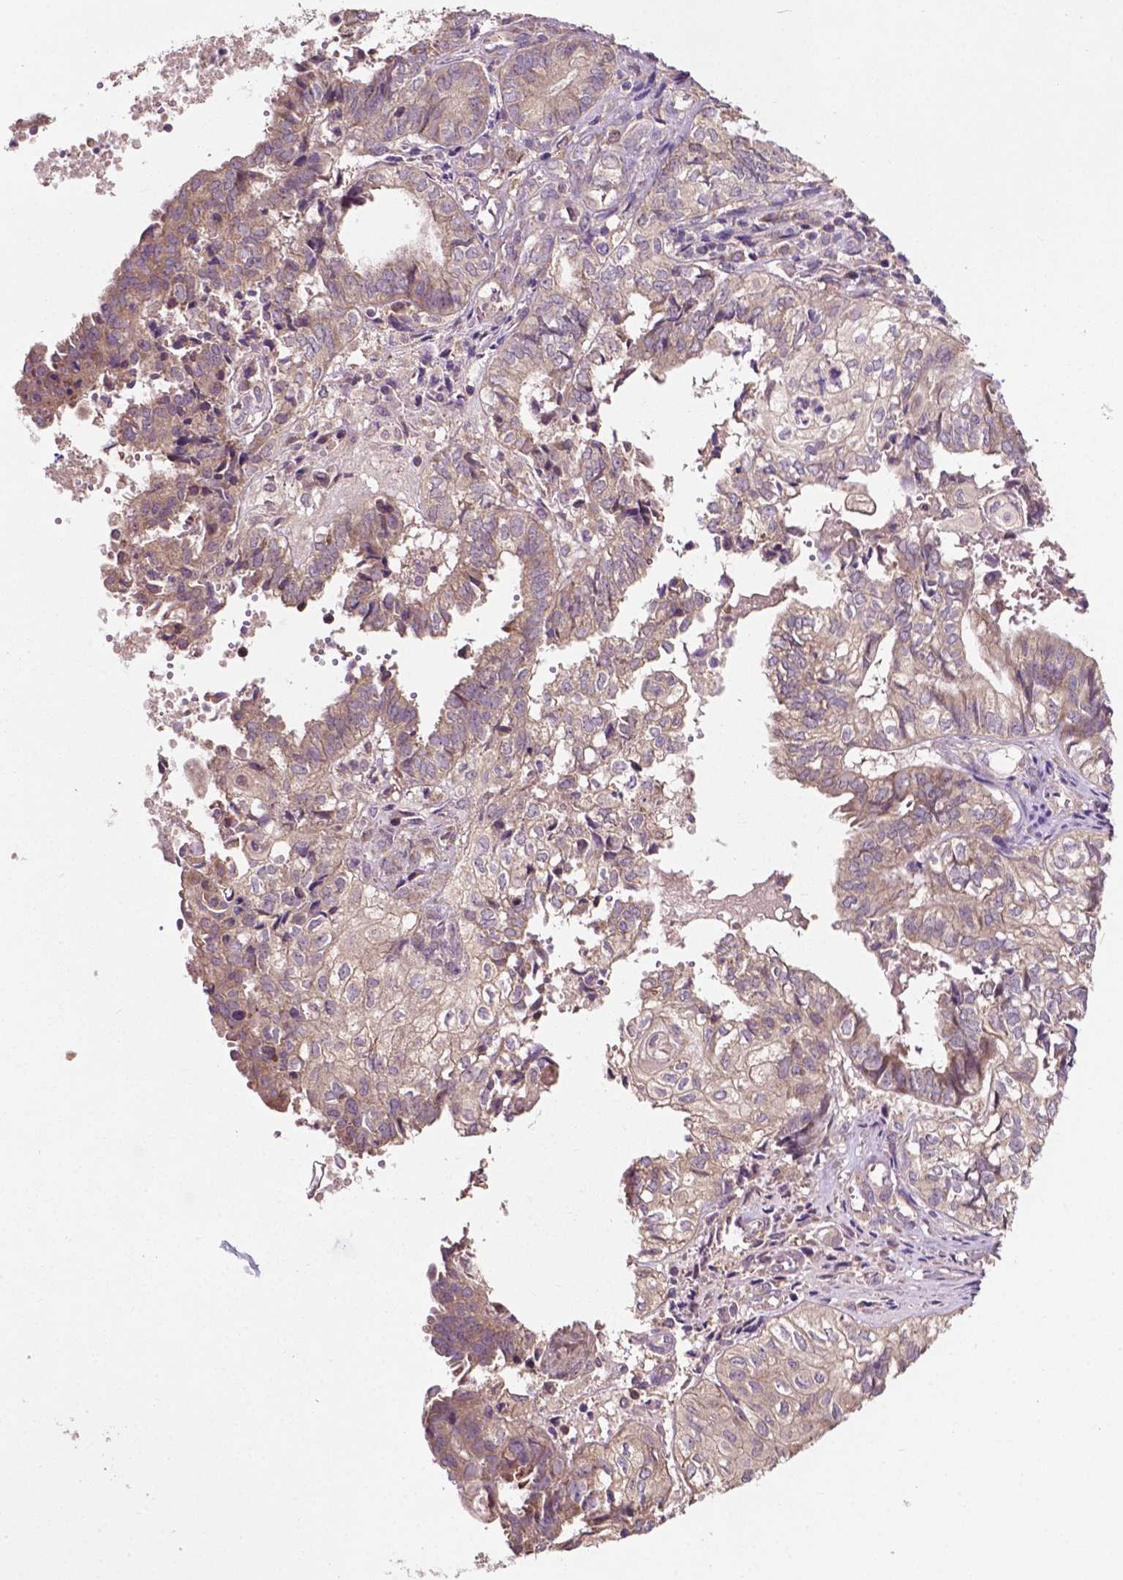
{"staining": {"intensity": "weak", "quantity": "25%-75%", "location": "cytoplasmic/membranous"}, "tissue": "ovarian cancer", "cell_type": "Tumor cells", "image_type": "cancer", "snomed": [{"axis": "morphology", "description": "Carcinoma, endometroid"}, {"axis": "topography", "description": "Ovary"}], "caption": "Ovarian cancer (endometroid carcinoma) was stained to show a protein in brown. There is low levels of weak cytoplasmic/membranous staining in about 25%-75% of tumor cells.", "gene": "GJA9", "patient": {"sex": "female", "age": 64}}